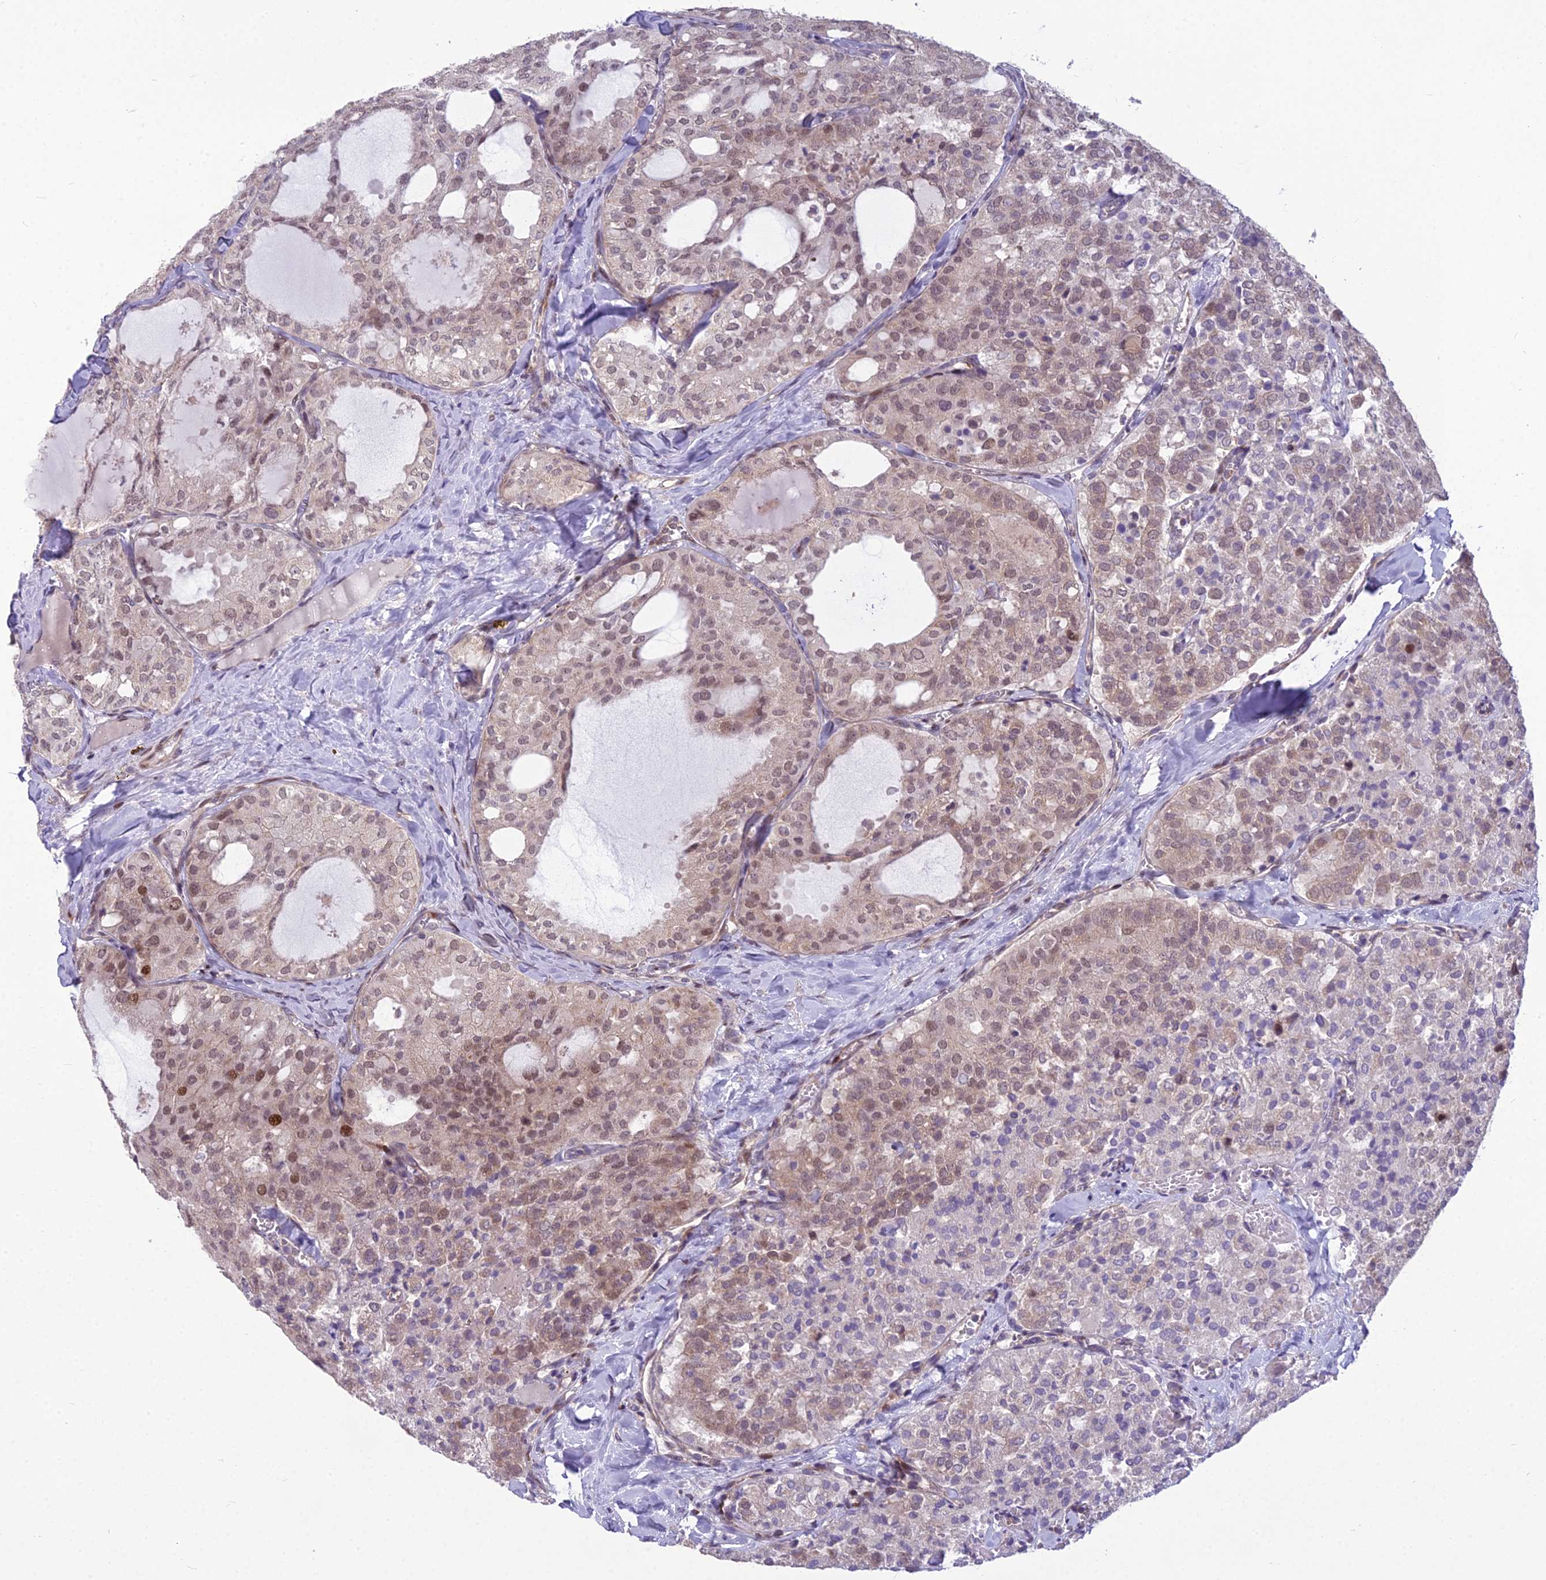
{"staining": {"intensity": "weak", "quantity": ">75%", "location": "nuclear"}, "tissue": "thyroid cancer", "cell_type": "Tumor cells", "image_type": "cancer", "snomed": [{"axis": "morphology", "description": "Follicular adenoma carcinoma, NOS"}, {"axis": "topography", "description": "Thyroid gland"}], "caption": "IHC micrograph of human thyroid cancer (follicular adenoma carcinoma) stained for a protein (brown), which shows low levels of weak nuclear expression in about >75% of tumor cells.", "gene": "AP1M1", "patient": {"sex": "male", "age": 75}}